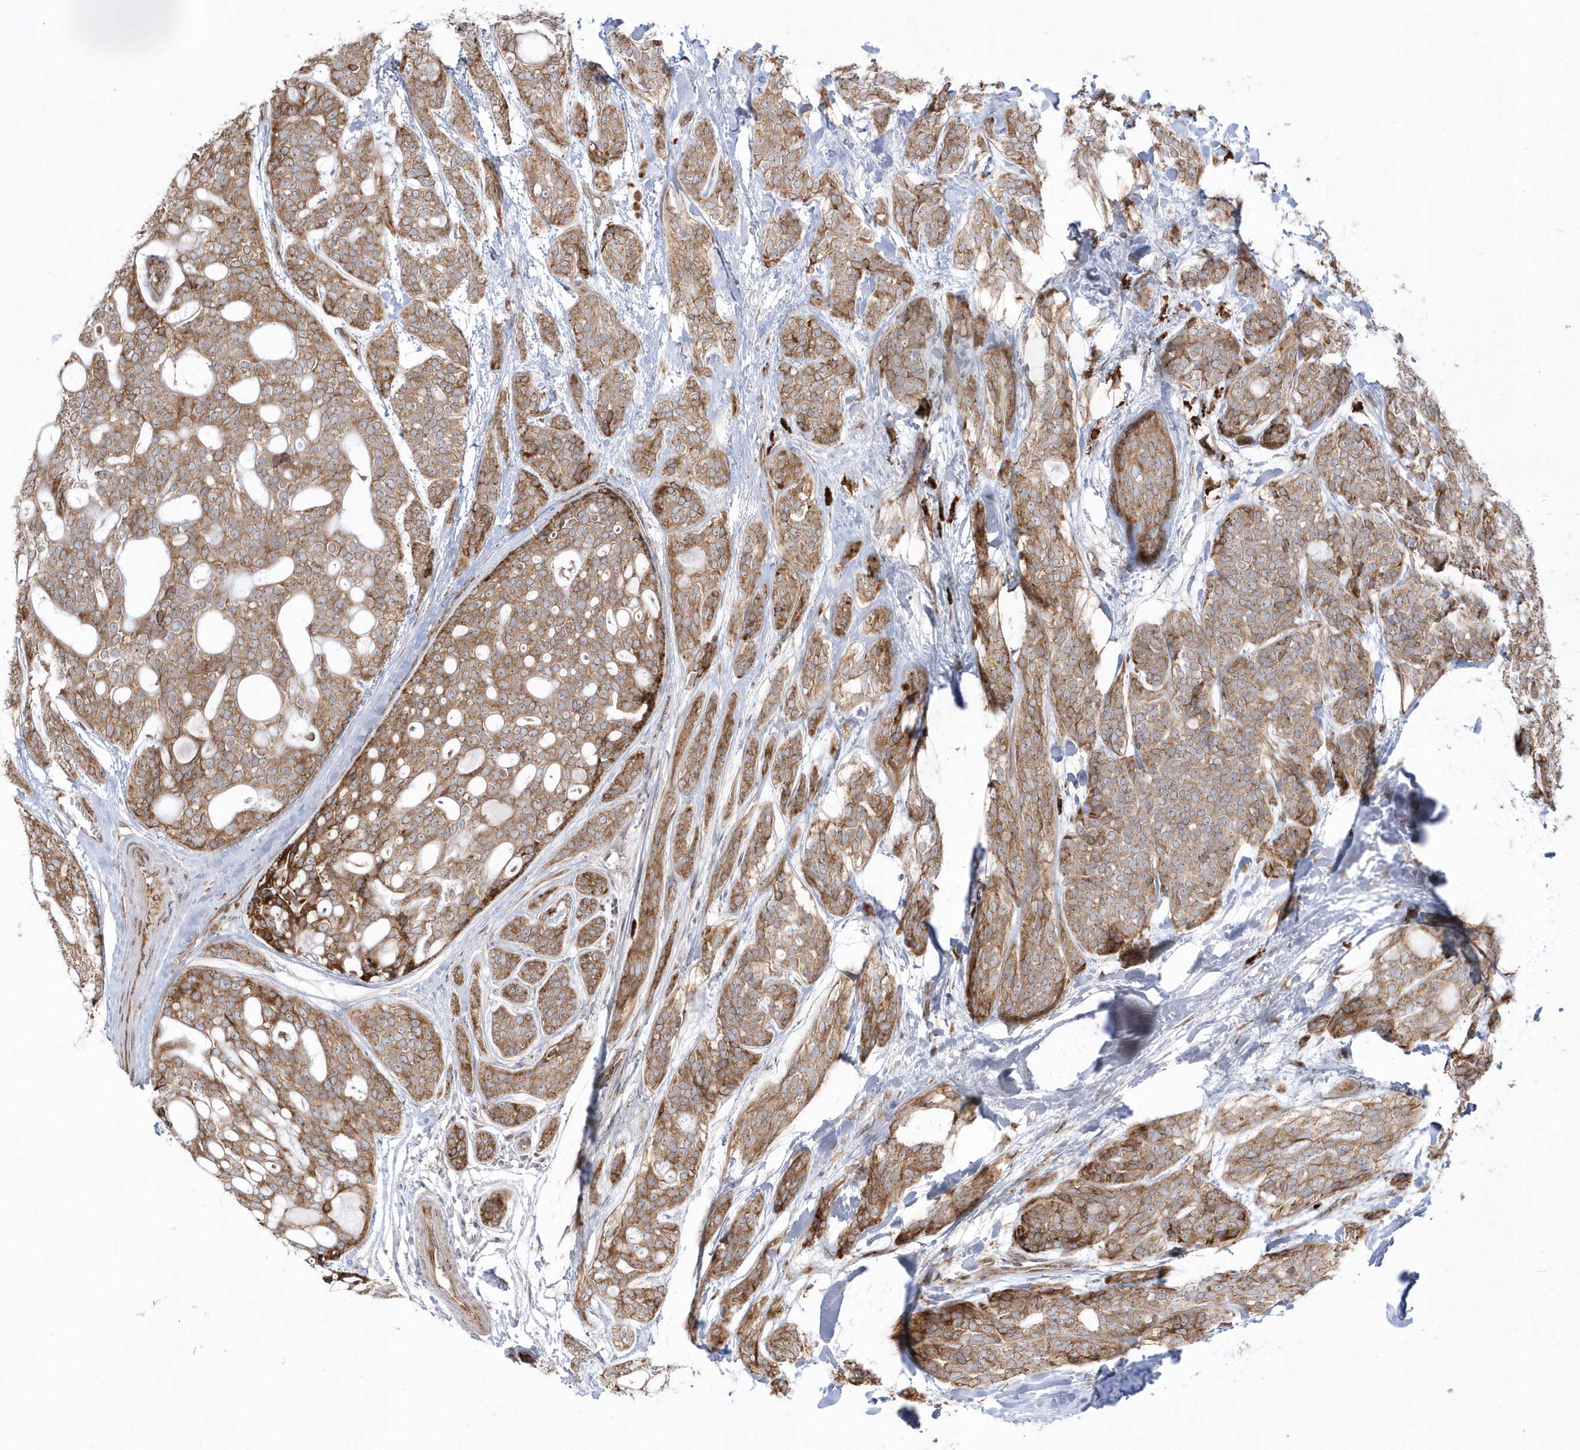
{"staining": {"intensity": "moderate", "quantity": ">75%", "location": "cytoplasmic/membranous"}, "tissue": "head and neck cancer", "cell_type": "Tumor cells", "image_type": "cancer", "snomed": [{"axis": "morphology", "description": "Adenocarcinoma, NOS"}, {"axis": "topography", "description": "Head-Neck"}], "caption": "Immunohistochemical staining of head and neck cancer (adenocarcinoma) reveals moderate cytoplasmic/membranous protein staining in about >75% of tumor cells. (DAB = brown stain, brightfield microscopy at high magnification).", "gene": "SH3BP2", "patient": {"sex": "male", "age": 66}}